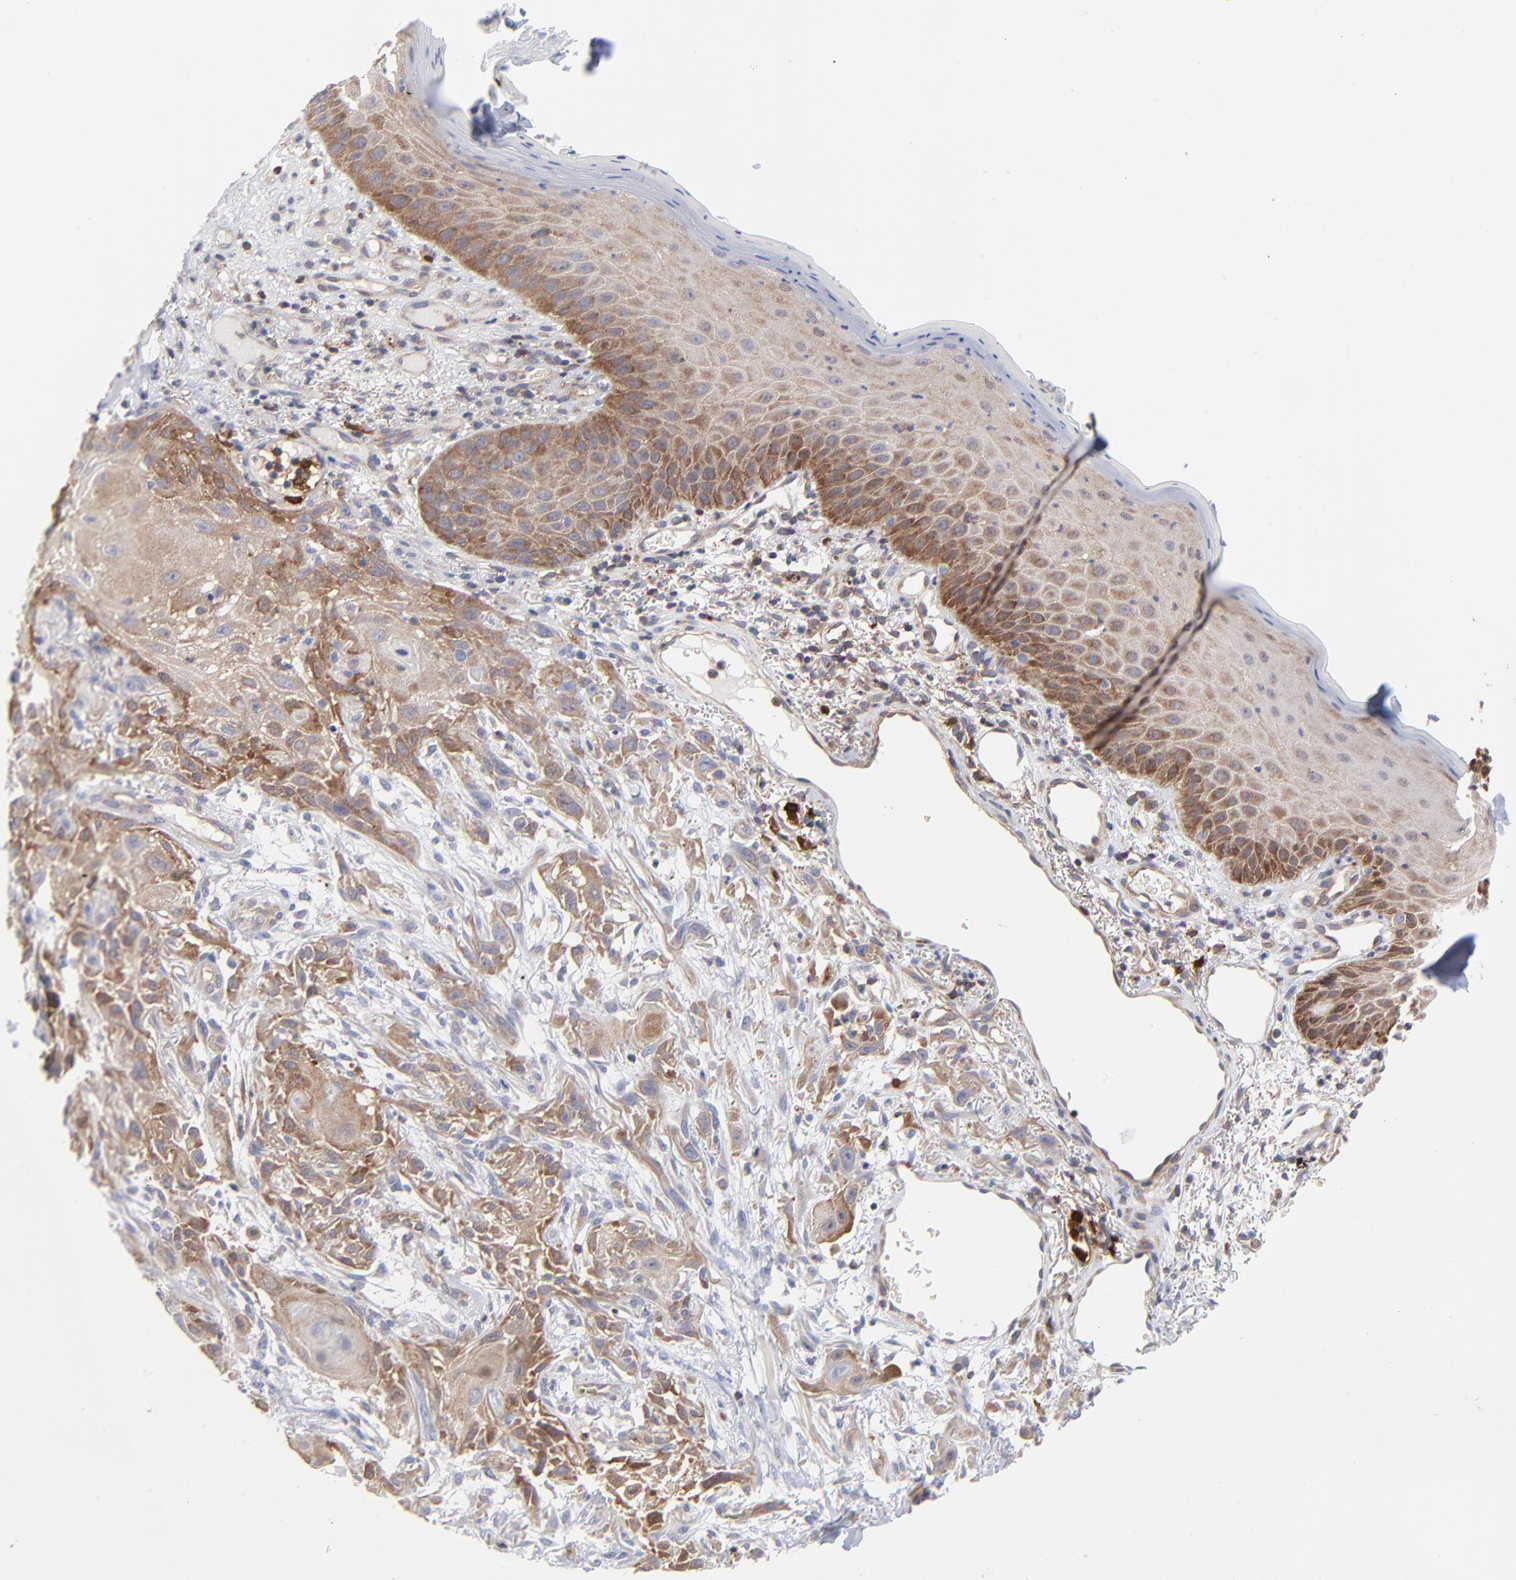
{"staining": {"intensity": "weak", "quantity": ">75%", "location": "cytoplasmic/membranous"}, "tissue": "skin cancer", "cell_type": "Tumor cells", "image_type": "cancer", "snomed": [{"axis": "morphology", "description": "Squamous cell carcinoma, NOS"}, {"axis": "topography", "description": "Skin"}], "caption": "Tumor cells demonstrate low levels of weak cytoplasmic/membranous expression in approximately >75% of cells in human skin squamous cell carcinoma. The staining is performed using DAB brown chromogen to label protein expression. The nuclei are counter-stained blue using hematoxylin.", "gene": "NFKBIA", "patient": {"sex": "female", "age": 59}}